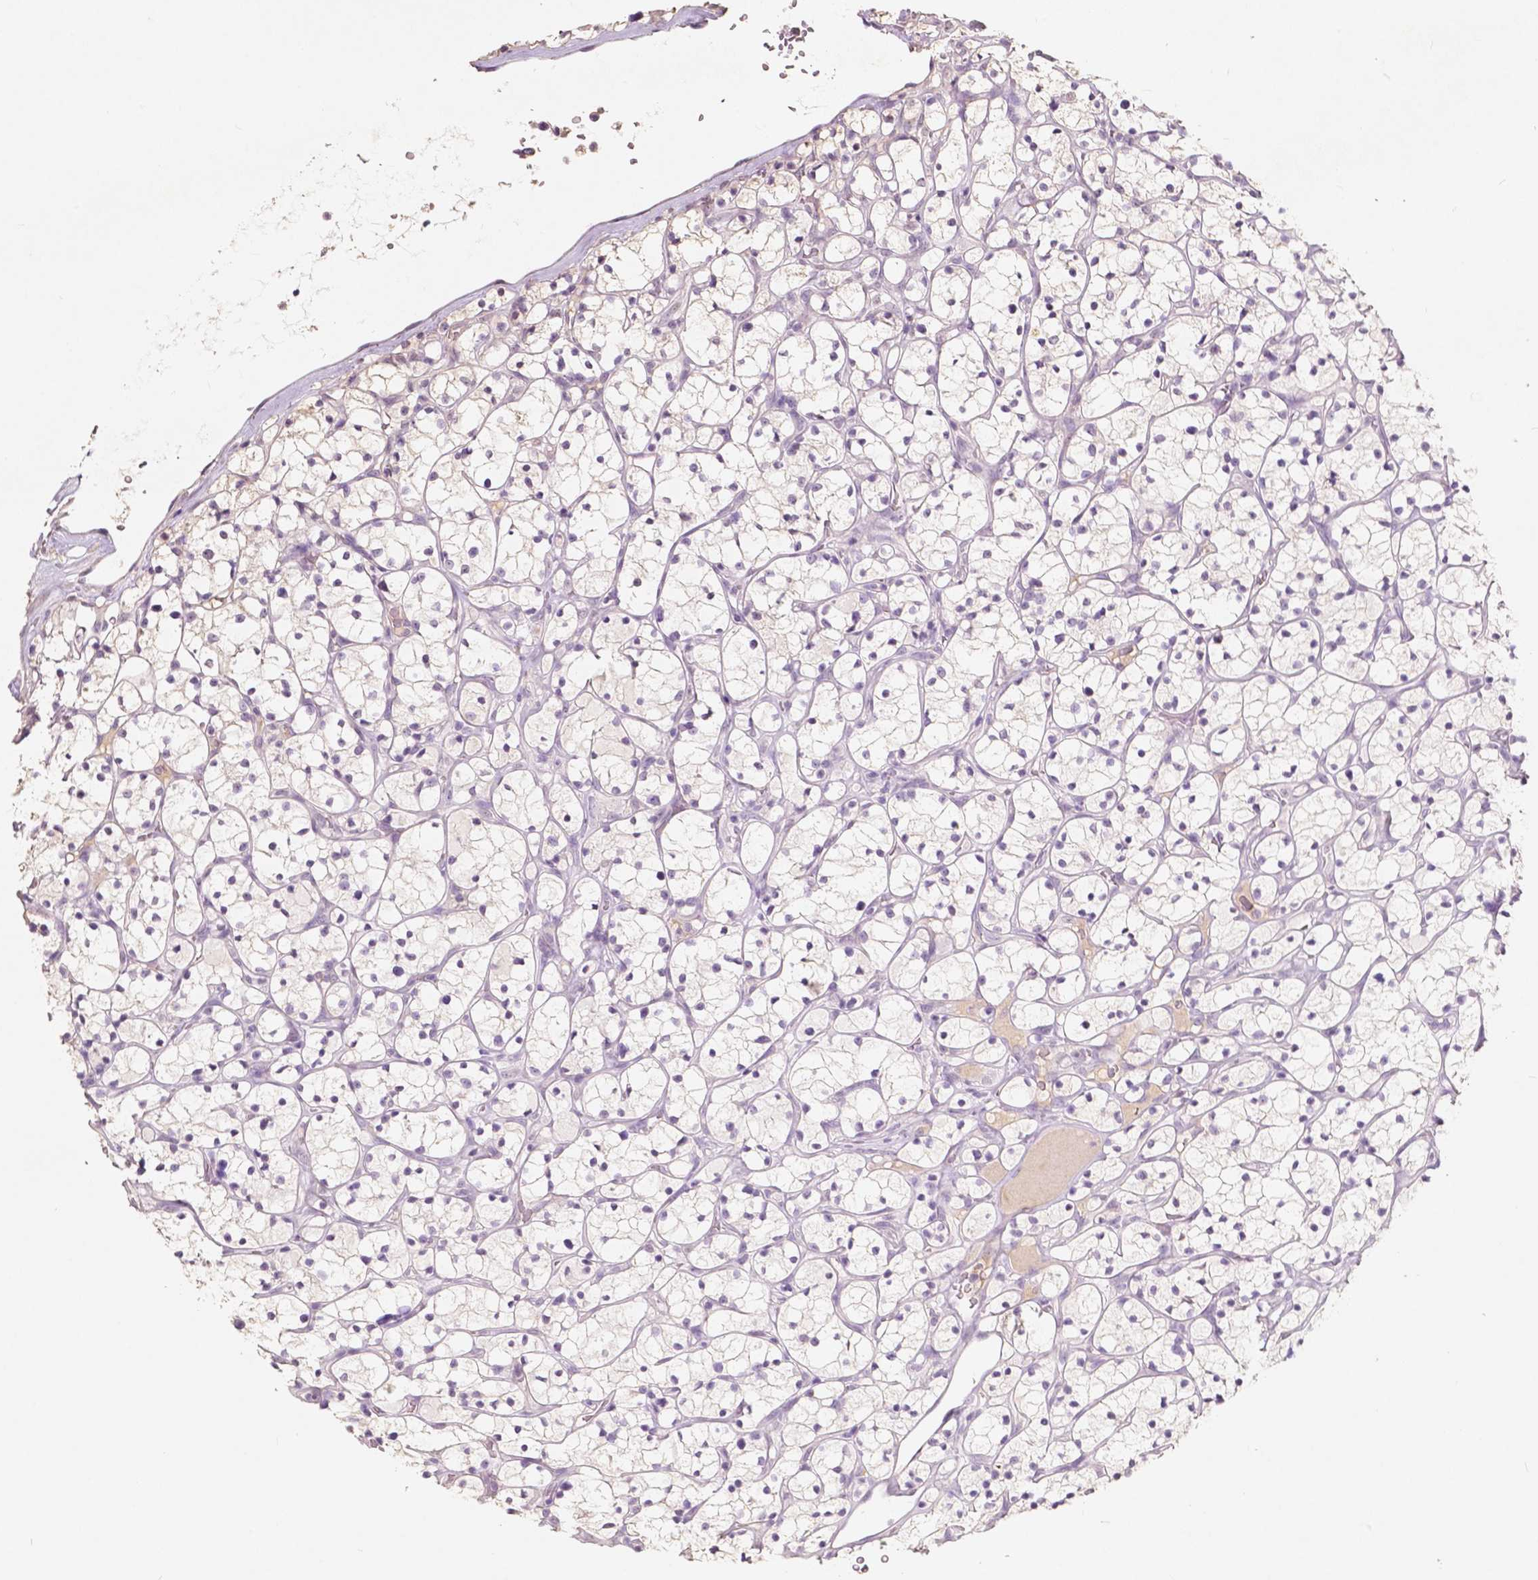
{"staining": {"intensity": "negative", "quantity": "none", "location": "none"}, "tissue": "renal cancer", "cell_type": "Tumor cells", "image_type": "cancer", "snomed": [{"axis": "morphology", "description": "Adenocarcinoma, NOS"}, {"axis": "topography", "description": "Kidney"}], "caption": "This image is of adenocarcinoma (renal) stained with immunohistochemistry (IHC) to label a protein in brown with the nuclei are counter-stained blue. There is no expression in tumor cells.", "gene": "SOX15", "patient": {"sex": "female", "age": 64}}